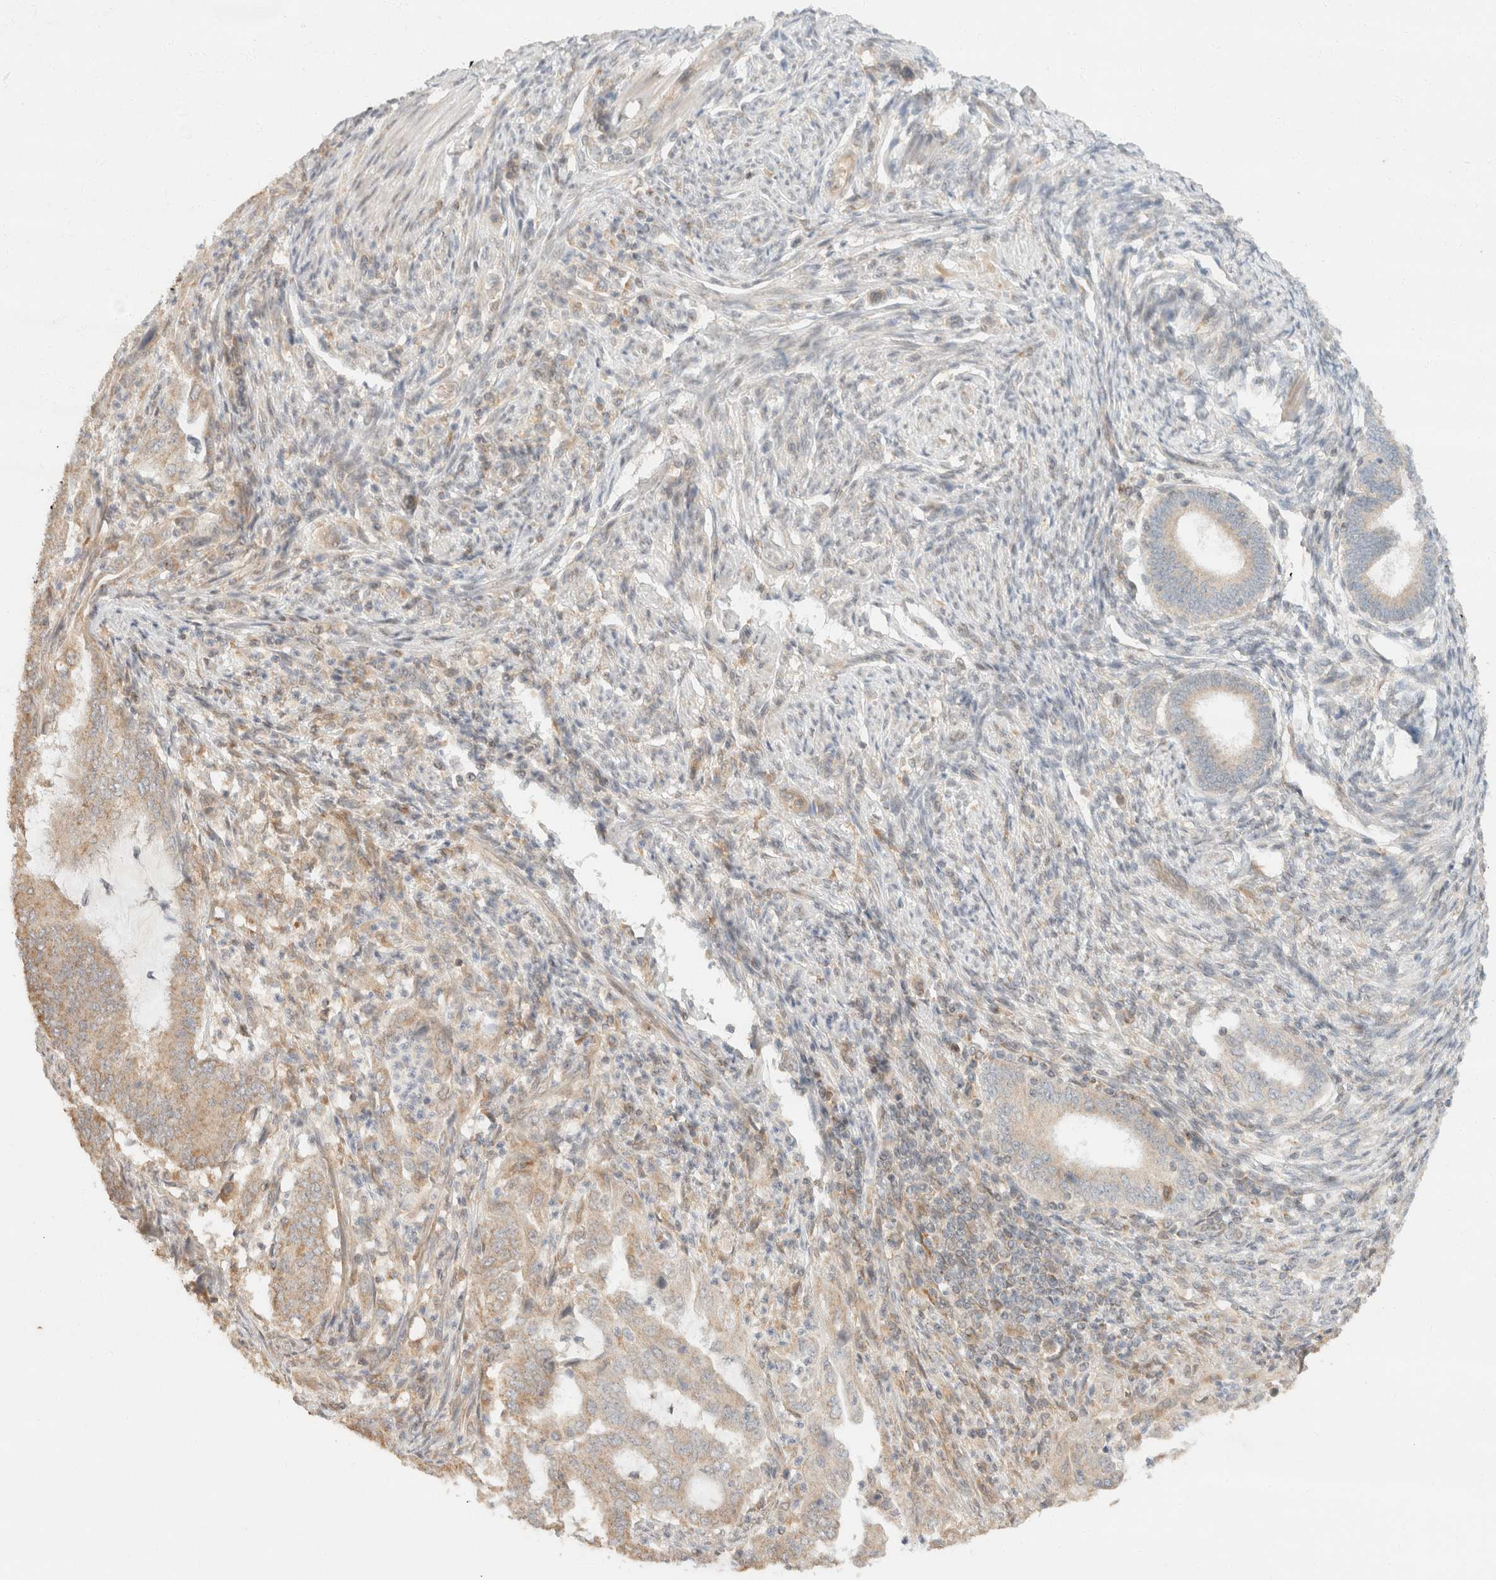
{"staining": {"intensity": "weak", "quantity": "<25%", "location": "cytoplasmic/membranous"}, "tissue": "endometrial cancer", "cell_type": "Tumor cells", "image_type": "cancer", "snomed": [{"axis": "morphology", "description": "Adenocarcinoma, NOS"}, {"axis": "topography", "description": "Endometrium"}], "caption": "An IHC photomicrograph of endometrial adenocarcinoma is shown. There is no staining in tumor cells of endometrial adenocarcinoma. (DAB immunohistochemistry, high magnification).", "gene": "TACC1", "patient": {"sex": "female", "age": 51}}